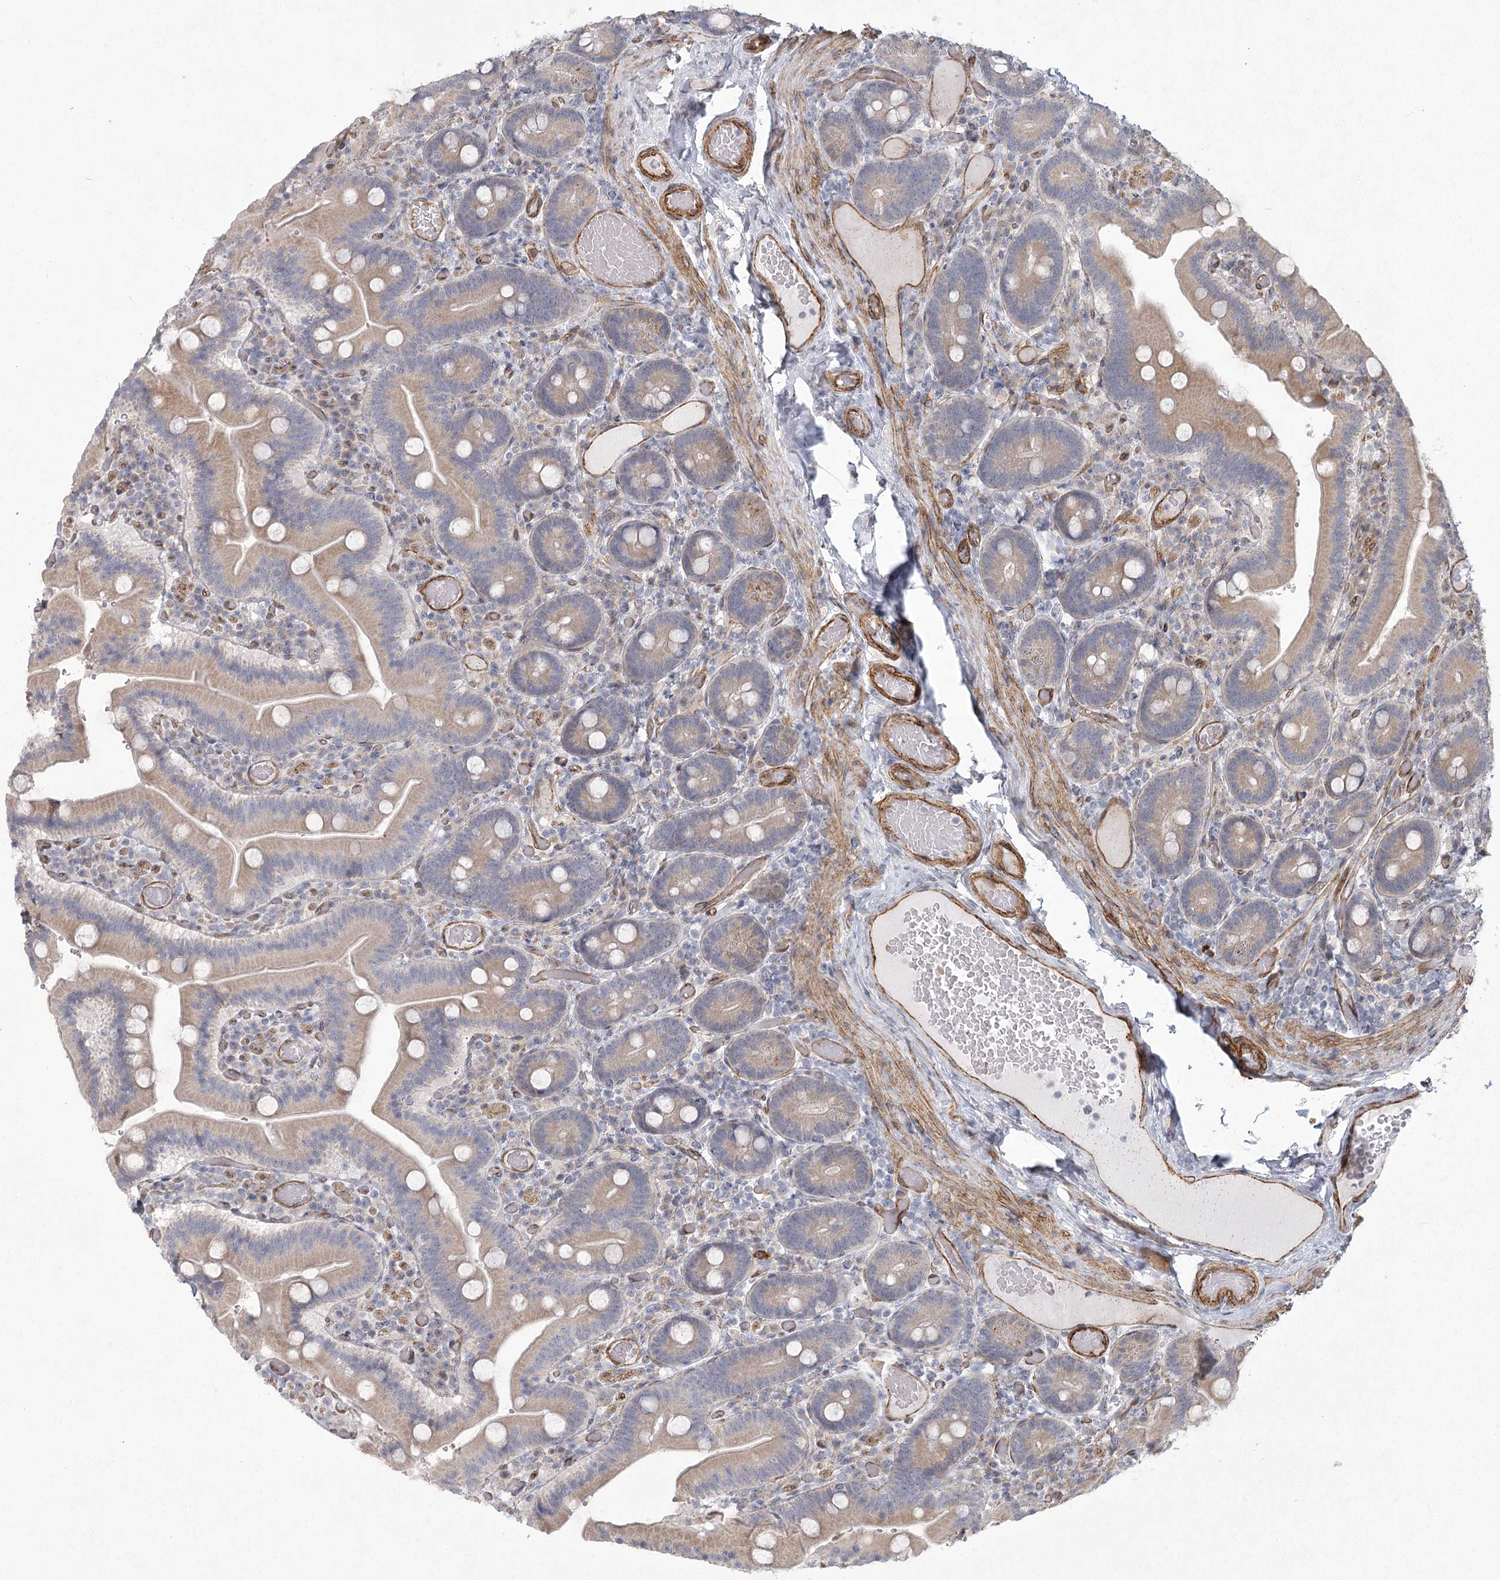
{"staining": {"intensity": "weak", "quantity": ">75%", "location": "cytoplasmic/membranous"}, "tissue": "duodenum", "cell_type": "Glandular cells", "image_type": "normal", "snomed": [{"axis": "morphology", "description": "Normal tissue, NOS"}, {"axis": "topography", "description": "Duodenum"}], "caption": "Protein expression by immunohistochemistry (IHC) reveals weak cytoplasmic/membranous positivity in about >75% of glandular cells in normal duodenum.", "gene": "MEPE", "patient": {"sex": "female", "age": 62}}